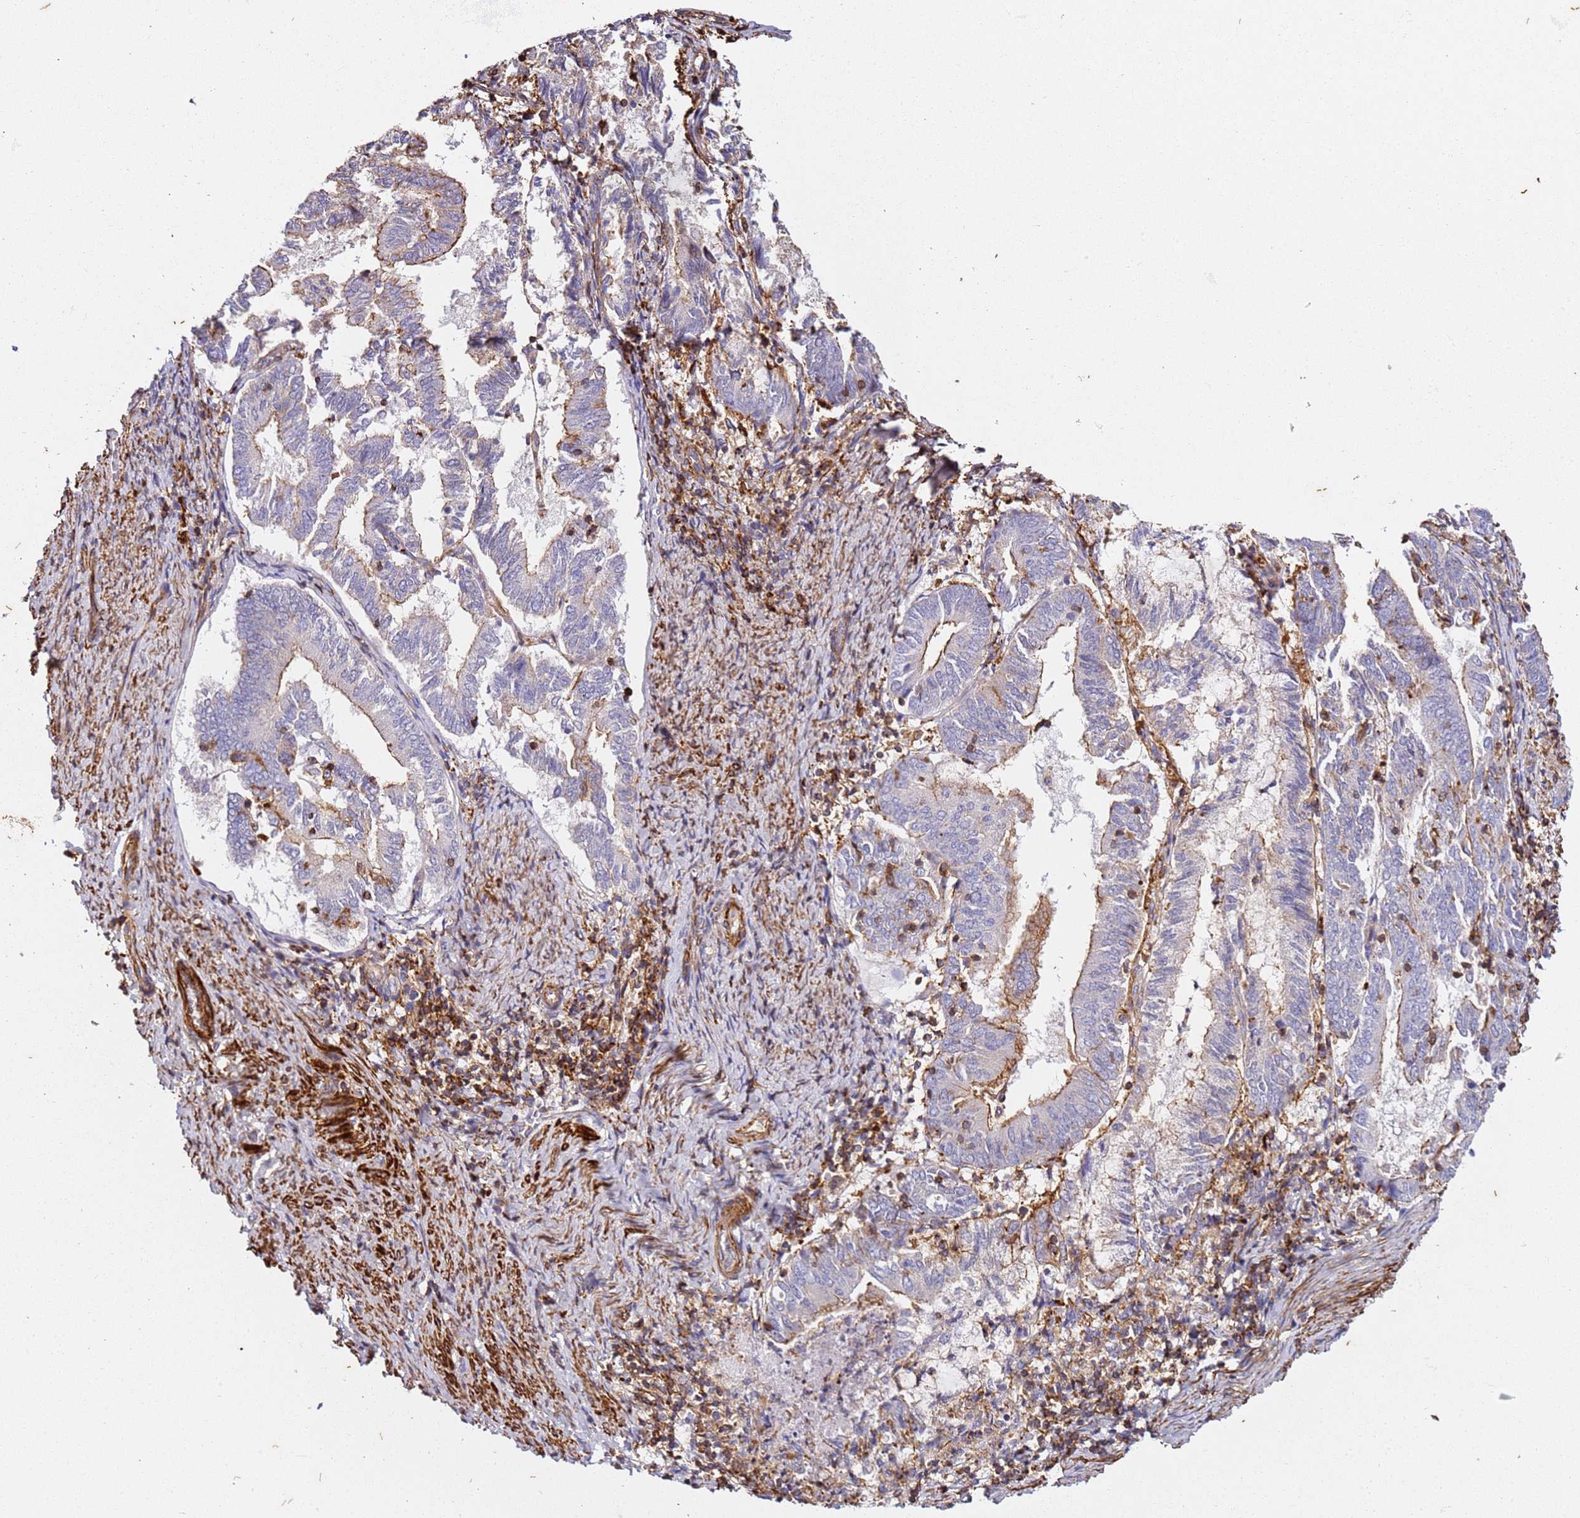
{"staining": {"intensity": "moderate", "quantity": "<25%", "location": "cytoplasmic/membranous"}, "tissue": "endometrial cancer", "cell_type": "Tumor cells", "image_type": "cancer", "snomed": [{"axis": "morphology", "description": "Adenocarcinoma, NOS"}, {"axis": "topography", "description": "Endometrium"}], "caption": "IHC photomicrograph of human adenocarcinoma (endometrial) stained for a protein (brown), which shows low levels of moderate cytoplasmic/membranous positivity in approximately <25% of tumor cells.", "gene": "ZNF671", "patient": {"sex": "female", "age": 80}}